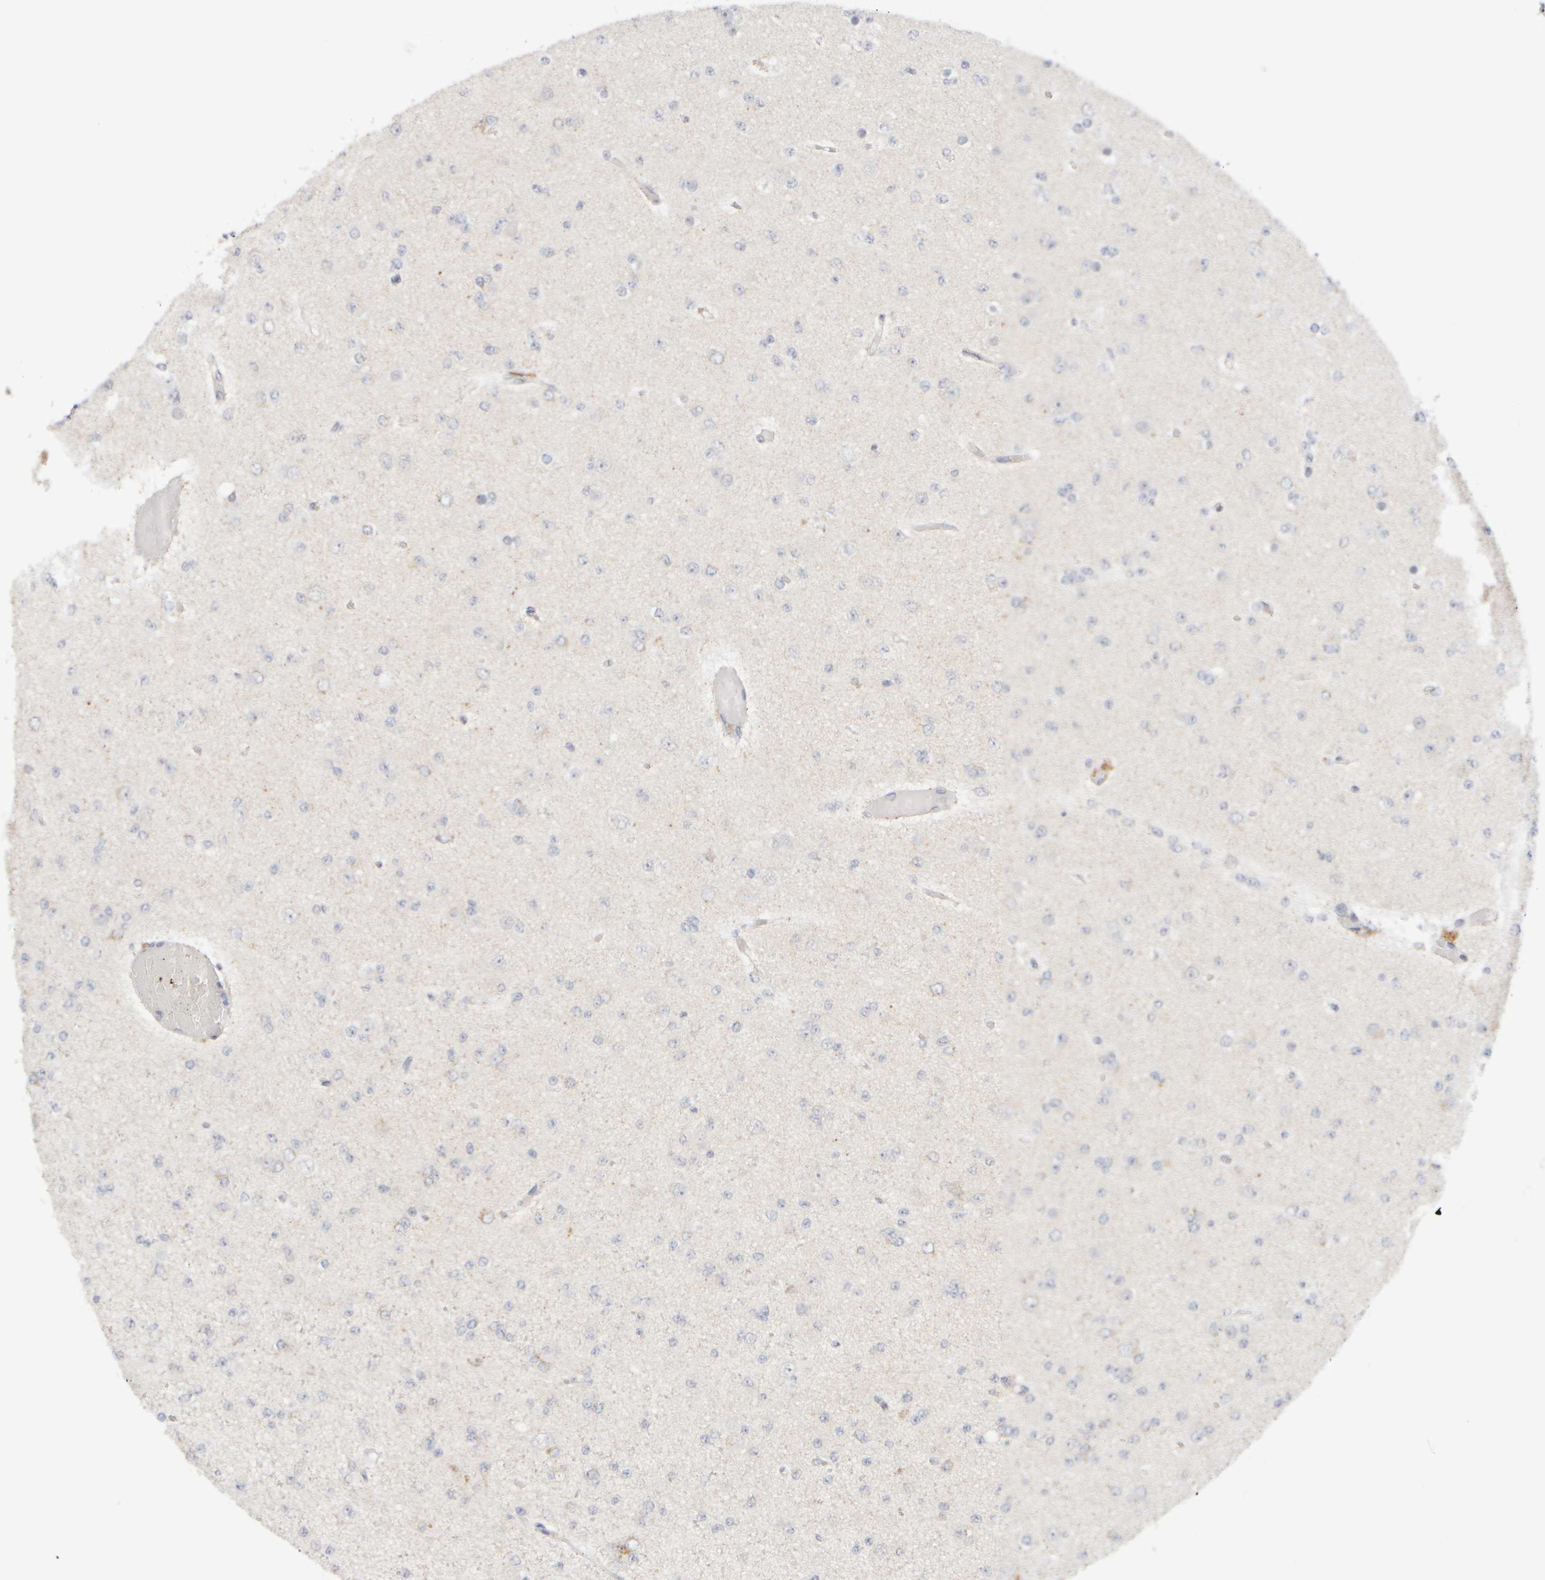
{"staining": {"intensity": "negative", "quantity": "none", "location": "none"}, "tissue": "glioma", "cell_type": "Tumor cells", "image_type": "cancer", "snomed": [{"axis": "morphology", "description": "Glioma, malignant, Low grade"}, {"axis": "topography", "description": "Brain"}], "caption": "Immunohistochemistry of human malignant low-grade glioma displays no positivity in tumor cells.", "gene": "ZNF112", "patient": {"sex": "female", "age": 22}}